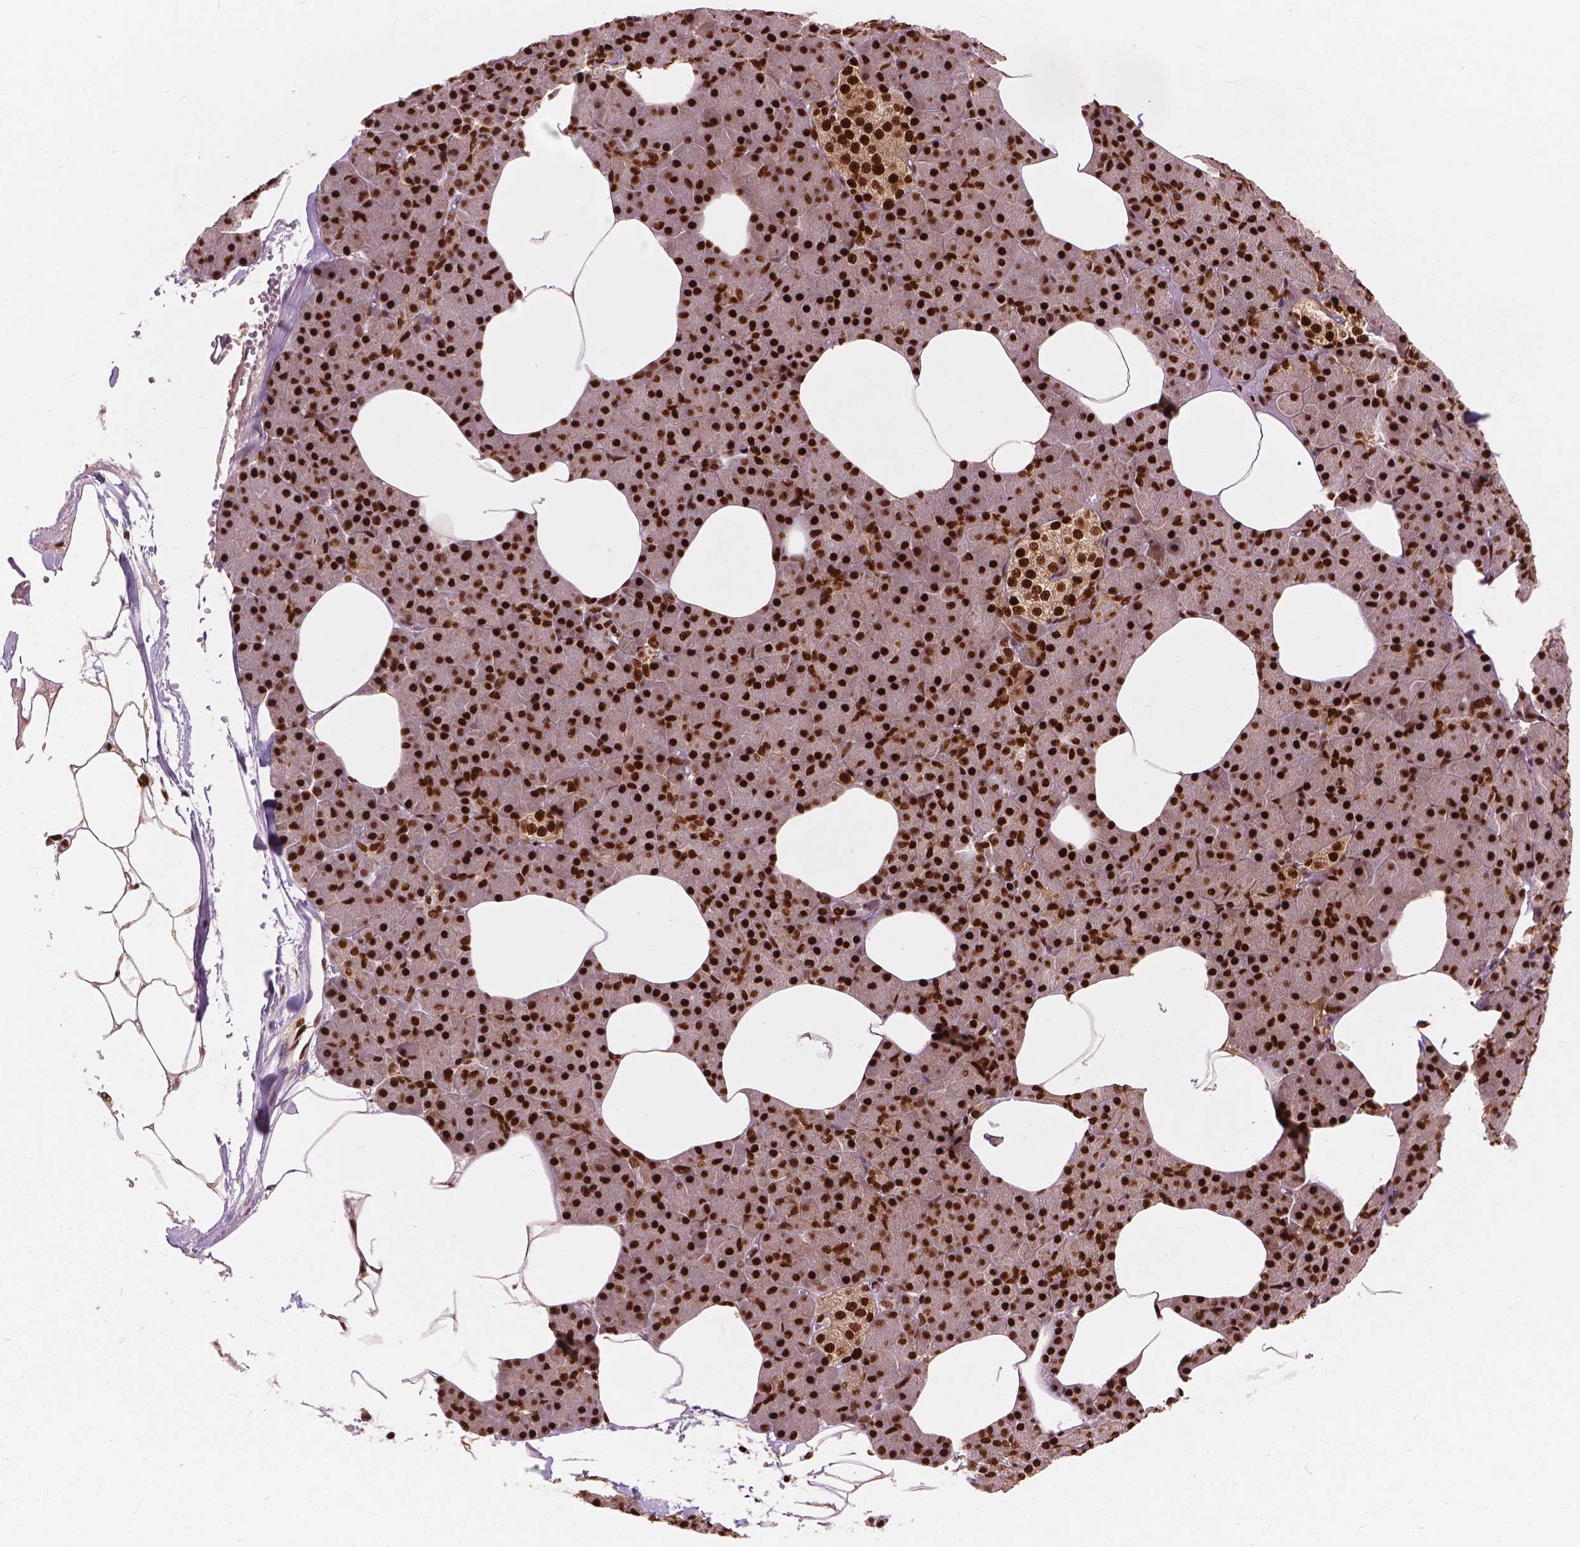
{"staining": {"intensity": "strong", "quantity": ">75%", "location": "nuclear"}, "tissue": "pancreas", "cell_type": "Exocrine glandular cells", "image_type": "normal", "snomed": [{"axis": "morphology", "description": "Normal tissue, NOS"}, {"axis": "topography", "description": "Pancreas"}], "caption": "Immunohistochemistry image of unremarkable pancreas: human pancreas stained using IHC demonstrates high levels of strong protein expression localized specifically in the nuclear of exocrine glandular cells, appearing as a nuclear brown color.", "gene": "ANP32A", "patient": {"sex": "female", "age": 45}}